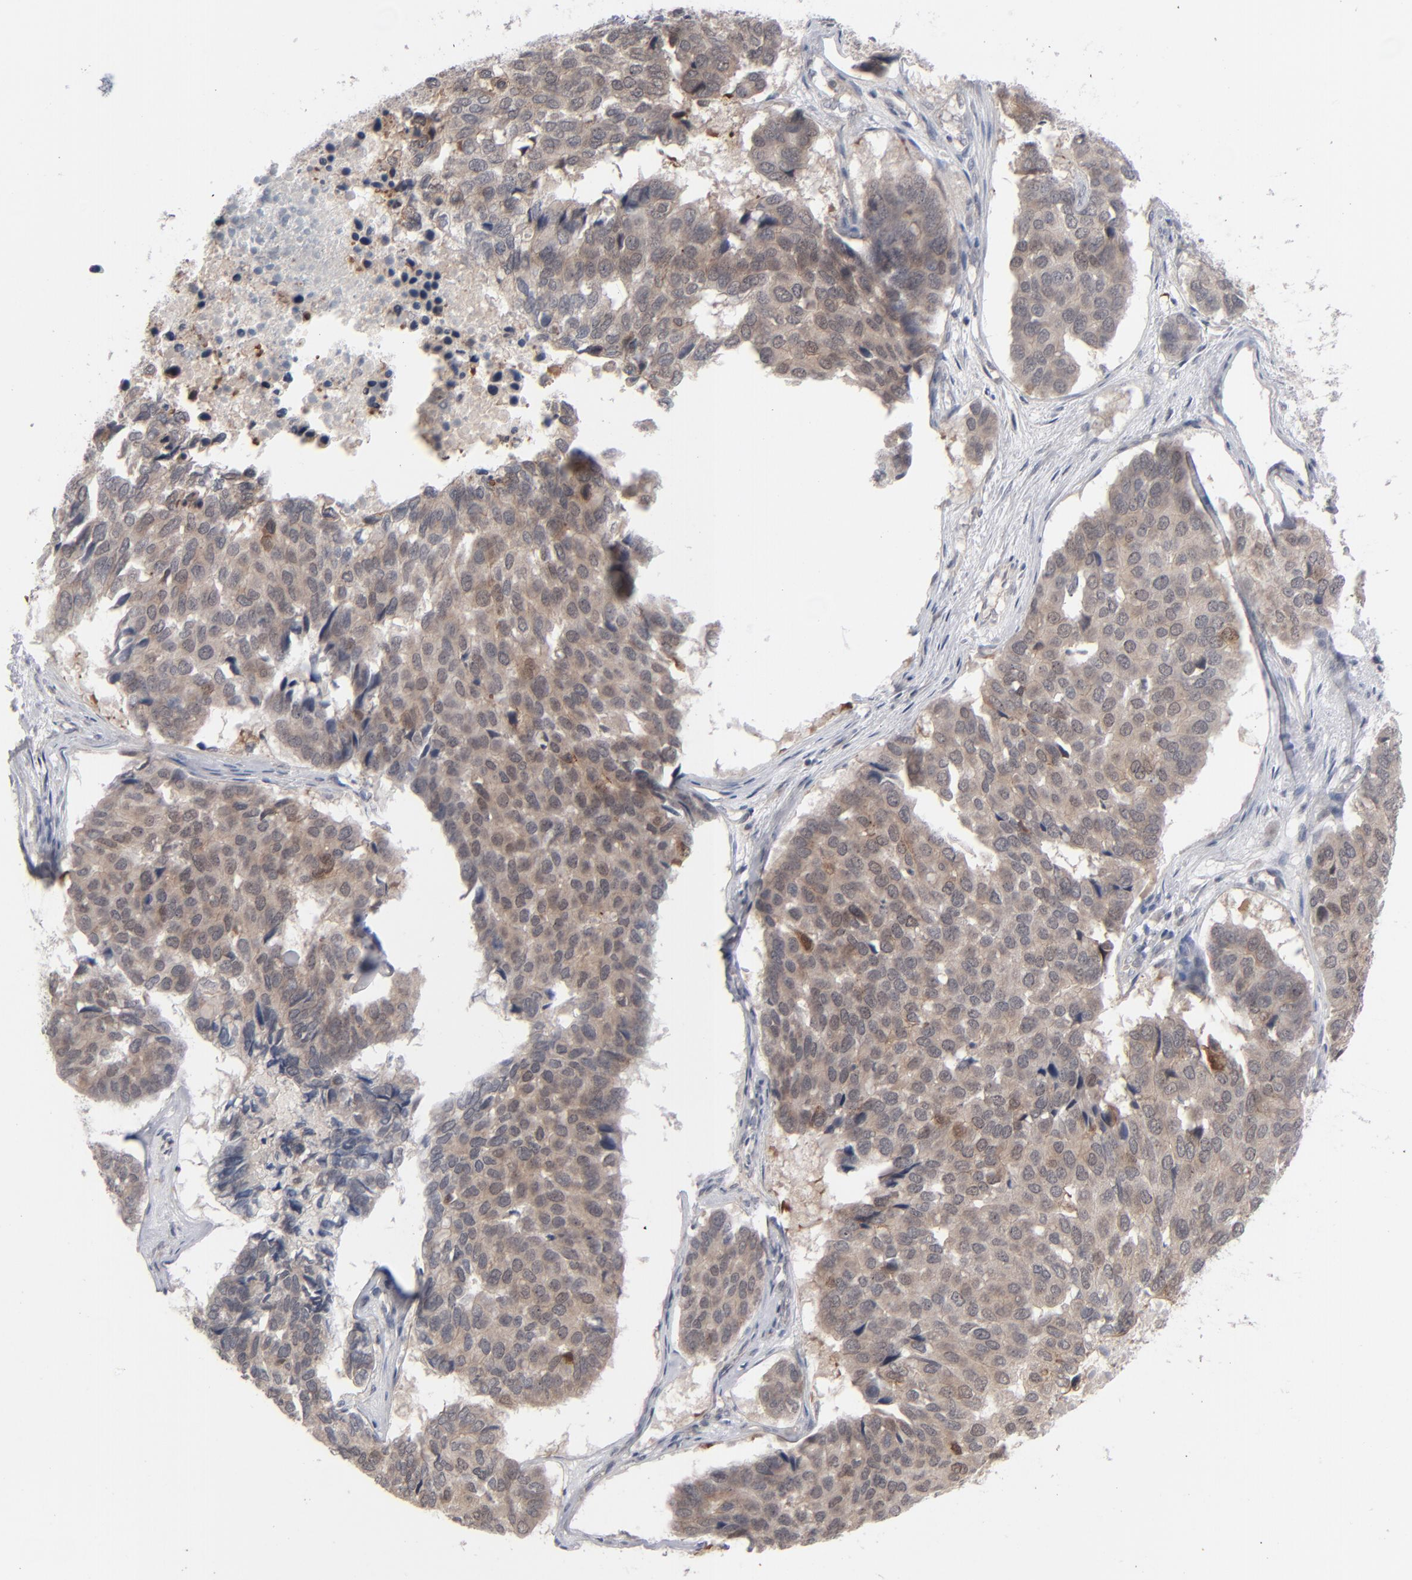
{"staining": {"intensity": "weak", "quantity": ">75%", "location": "cytoplasmic/membranous"}, "tissue": "pancreatic cancer", "cell_type": "Tumor cells", "image_type": "cancer", "snomed": [{"axis": "morphology", "description": "Adenocarcinoma, NOS"}, {"axis": "topography", "description": "Pancreas"}], "caption": "Tumor cells display low levels of weak cytoplasmic/membranous expression in about >75% of cells in pancreatic cancer. The protein of interest is shown in brown color, while the nuclei are stained blue.", "gene": "POF1B", "patient": {"sex": "male", "age": 50}}